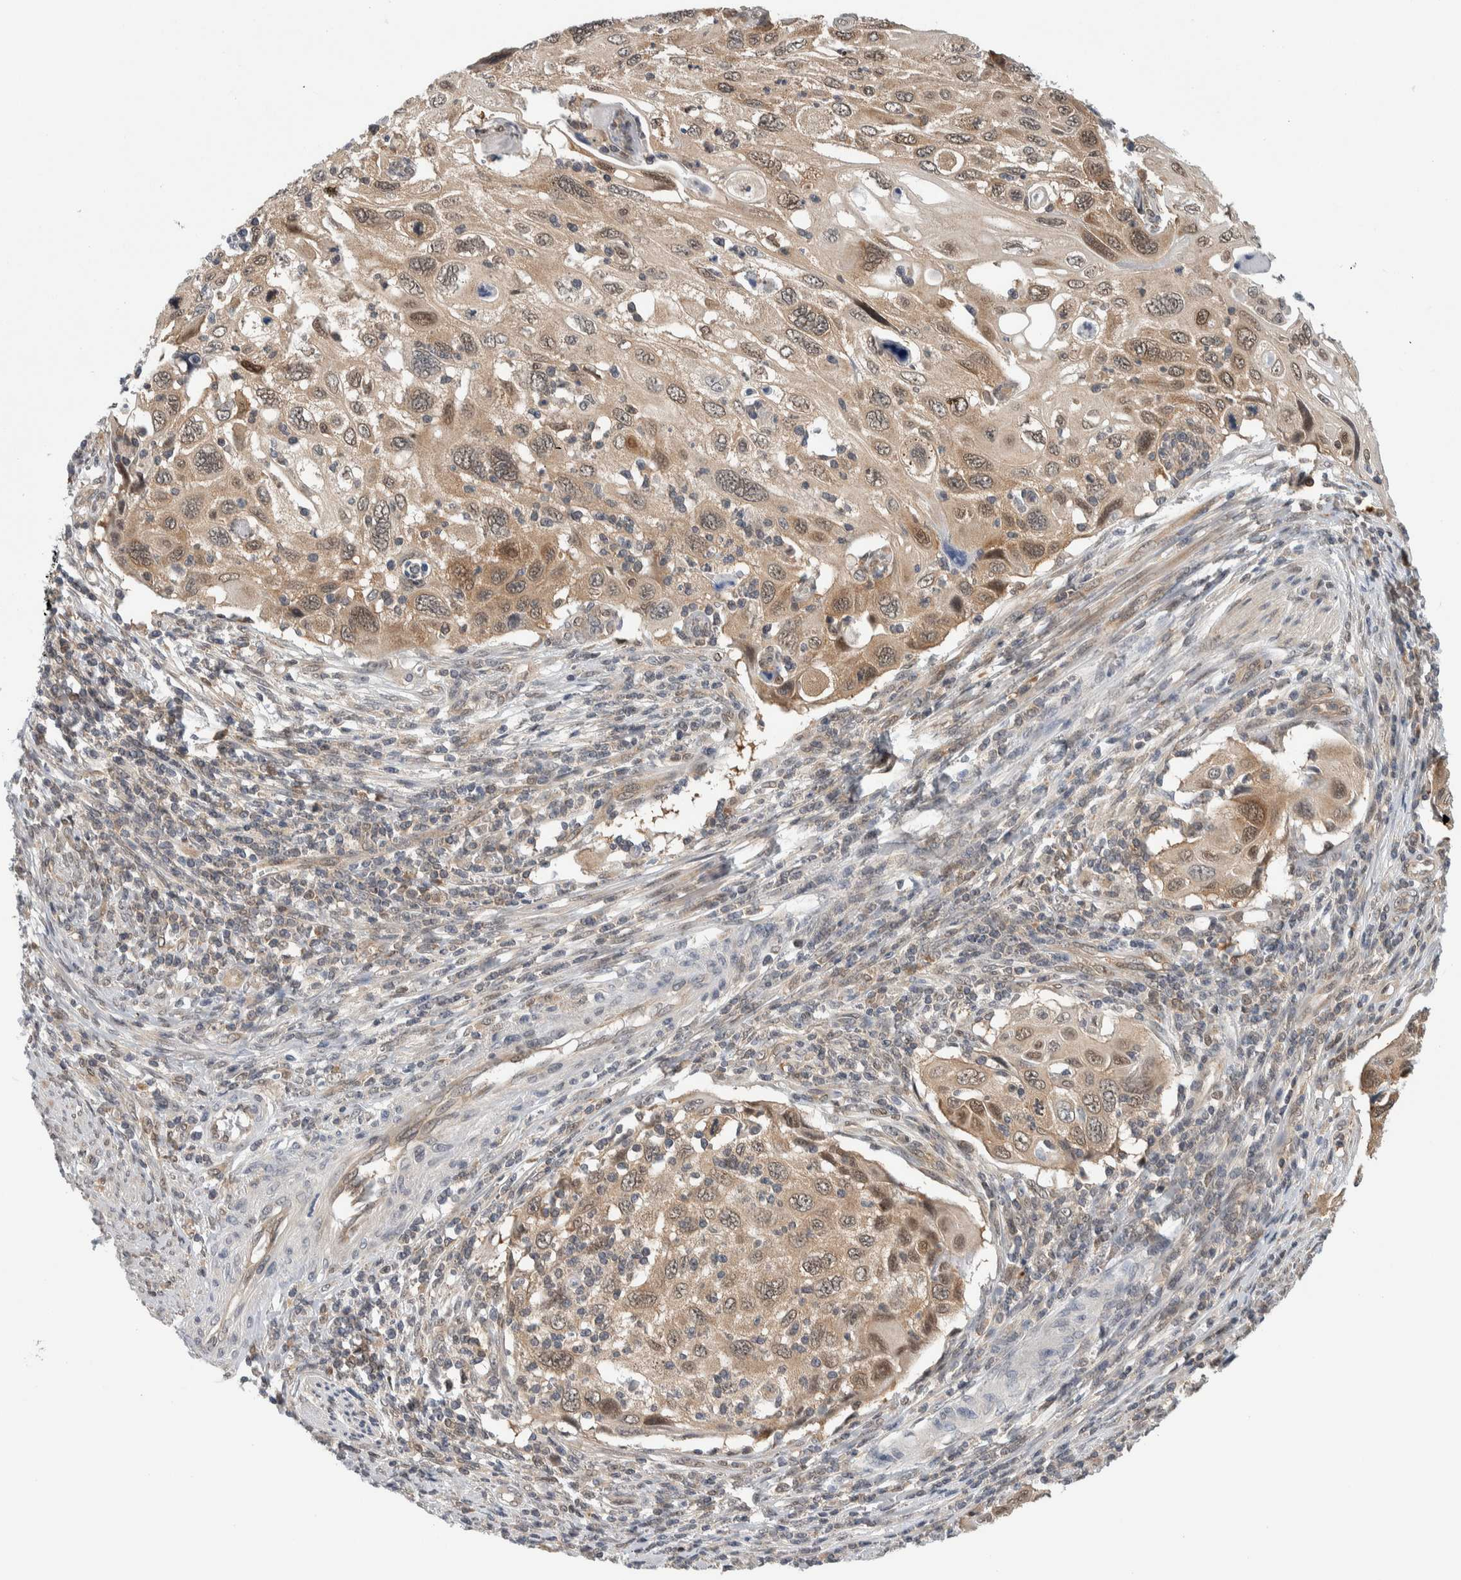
{"staining": {"intensity": "moderate", "quantity": ">75%", "location": "cytoplasmic/membranous"}, "tissue": "cervical cancer", "cell_type": "Tumor cells", "image_type": "cancer", "snomed": [{"axis": "morphology", "description": "Squamous cell carcinoma, NOS"}, {"axis": "topography", "description": "Cervix"}], "caption": "The image demonstrates staining of cervical squamous cell carcinoma, revealing moderate cytoplasmic/membranous protein positivity (brown color) within tumor cells. The staining was performed using DAB to visualize the protein expression in brown, while the nuclei were stained in blue with hematoxylin (Magnification: 20x).", "gene": "CCDC43", "patient": {"sex": "female", "age": 70}}